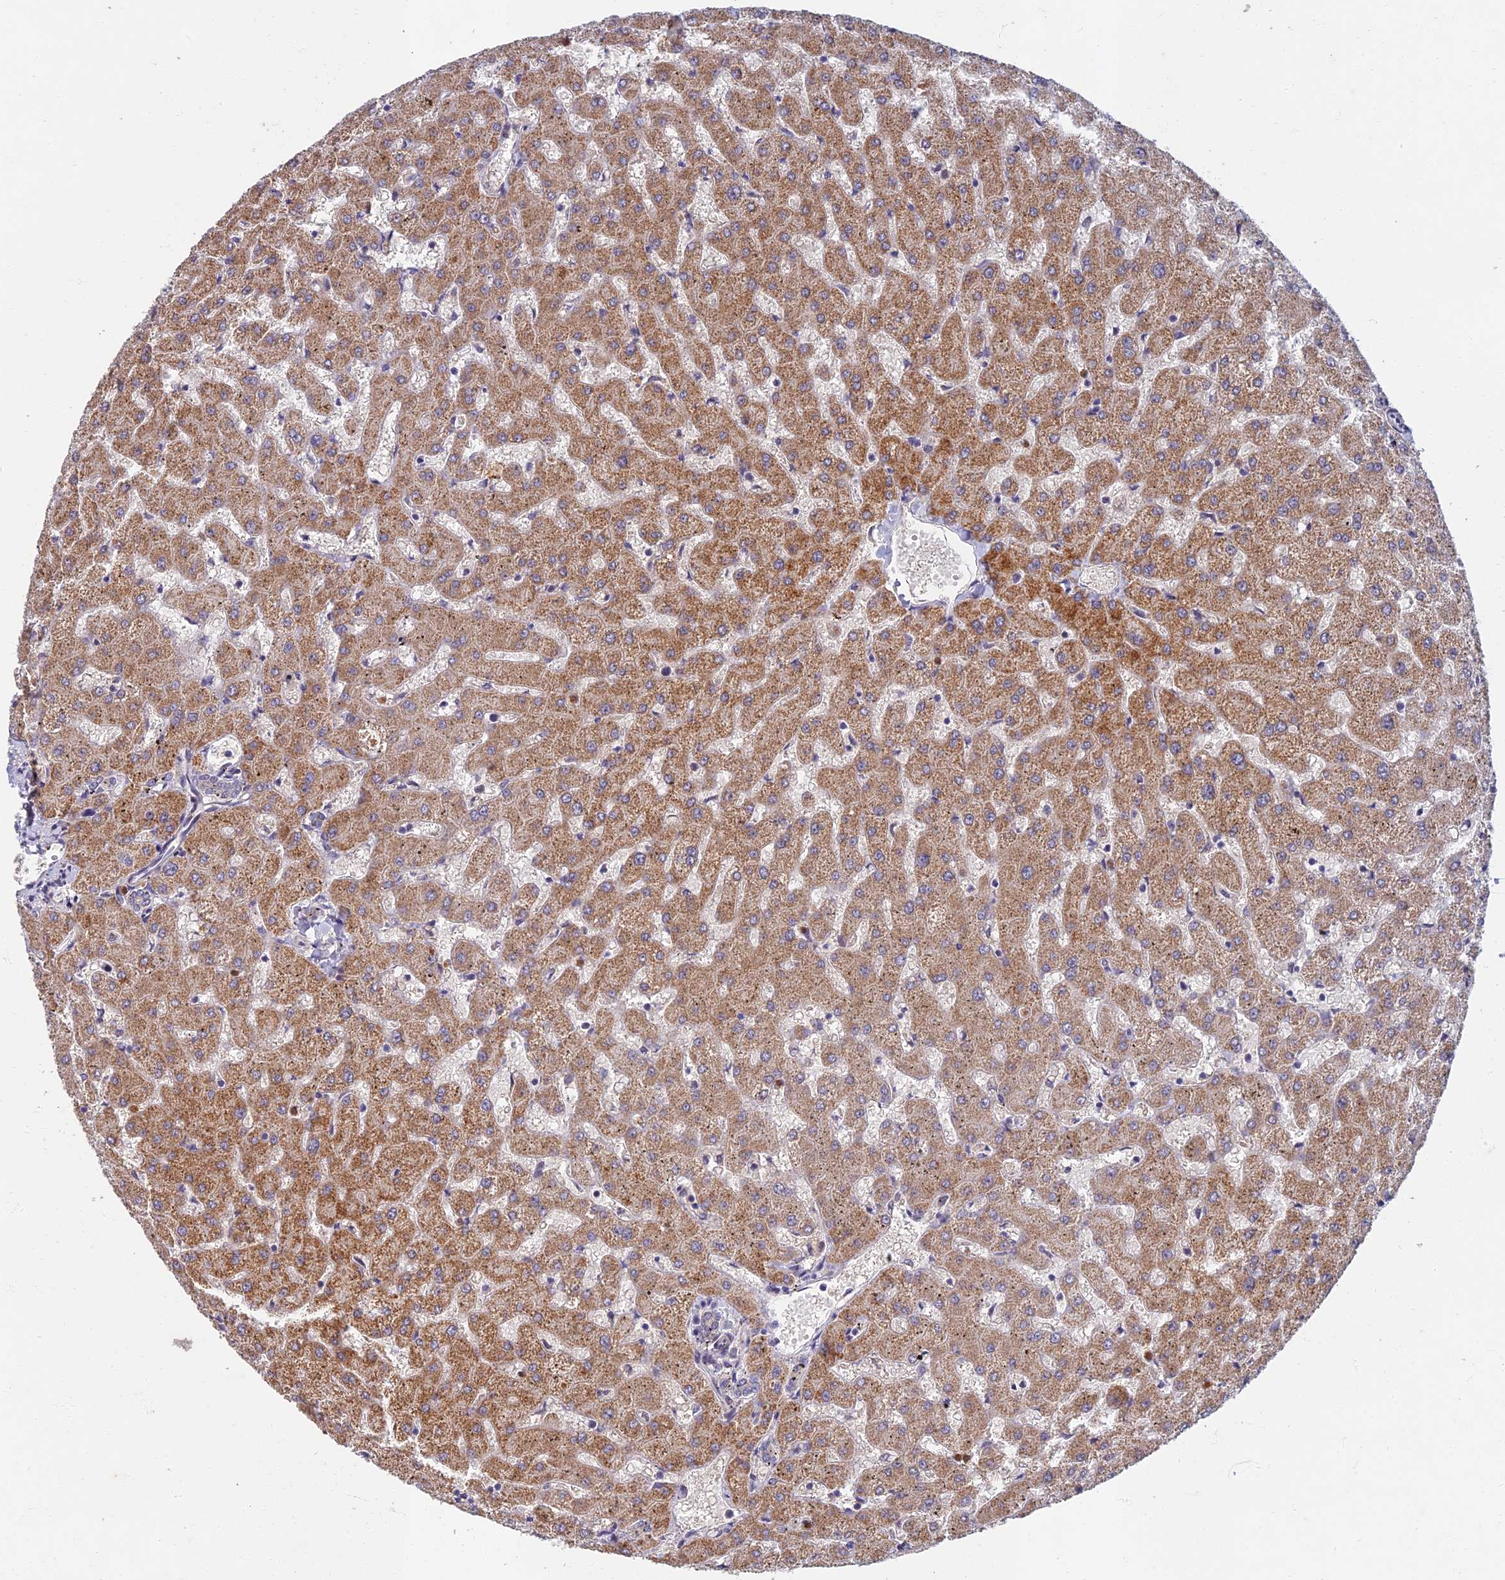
{"staining": {"intensity": "negative", "quantity": "none", "location": "none"}, "tissue": "liver", "cell_type": "Cholangiocytes", "image_type": "normal", "snomed": [{"axis": "morphology", "description": "Normal tissue, NOS"}, {"axis": "topography", "description": "Liver"}], "caption": "Immunohistochemistry (IHC) of unremarkable liver shows no expression in cholangiocytes.", "gene": "SOGA1", "patient": {"sex": "female", "age": 63}}